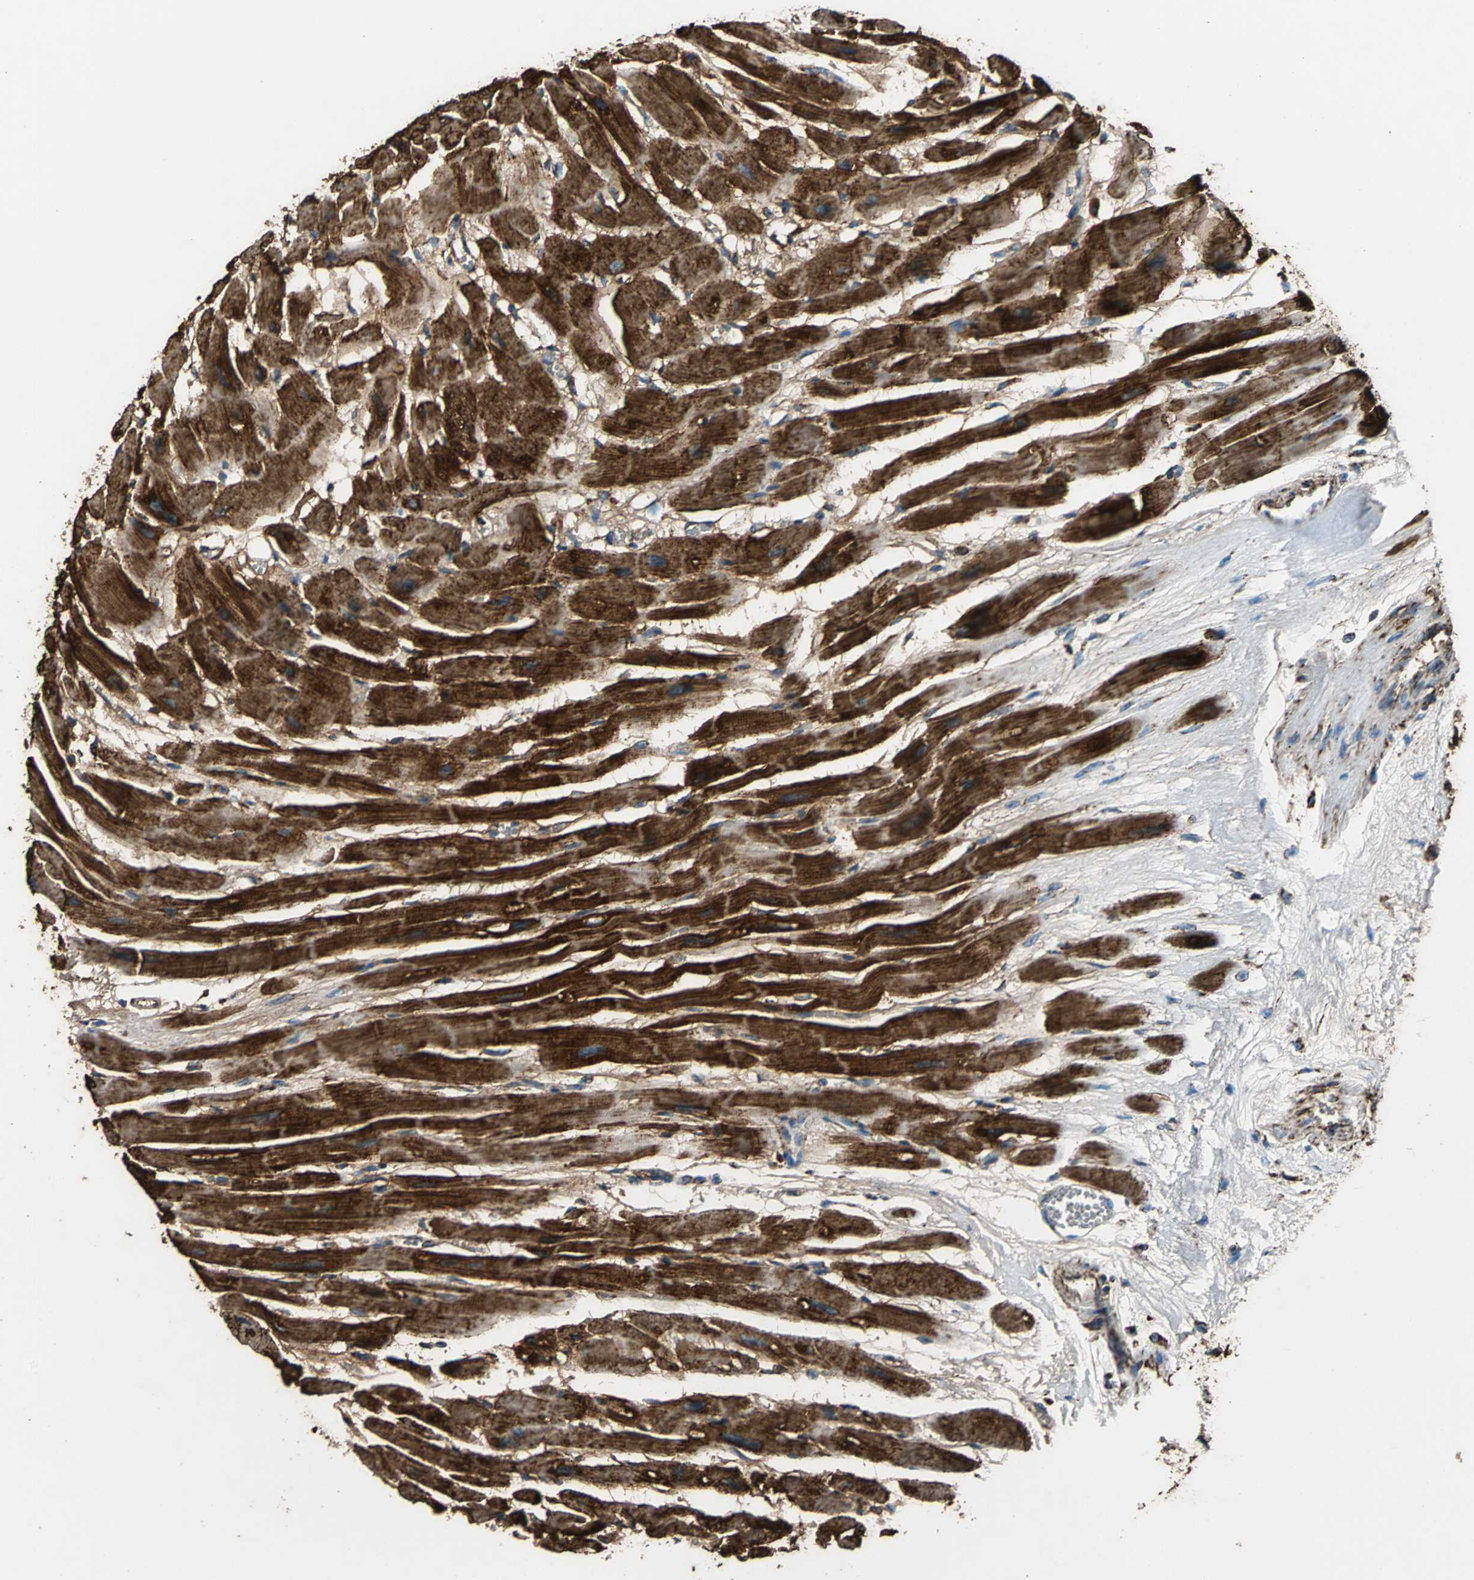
{"staining": {"intensity": "strong", "quantity": ">75%", "location": "cytoplasmic/membranous"}, "tissue": "heart muscle", "cell_type": "Cardiomyocytes", "image_type": "normal", "snomed": [{"axis": "morphology", "description": "Normal tissue, NOS"}, {"axis": "topography", "description": "Heart"}], "caption": "Protein staining of benign heart muscle exhibits strong cytoplasmic/membranous staining in approximately >75% of cardiomyocytes.", "gene": "ECH1", "patient": {"sex": "female", "age": 54}}